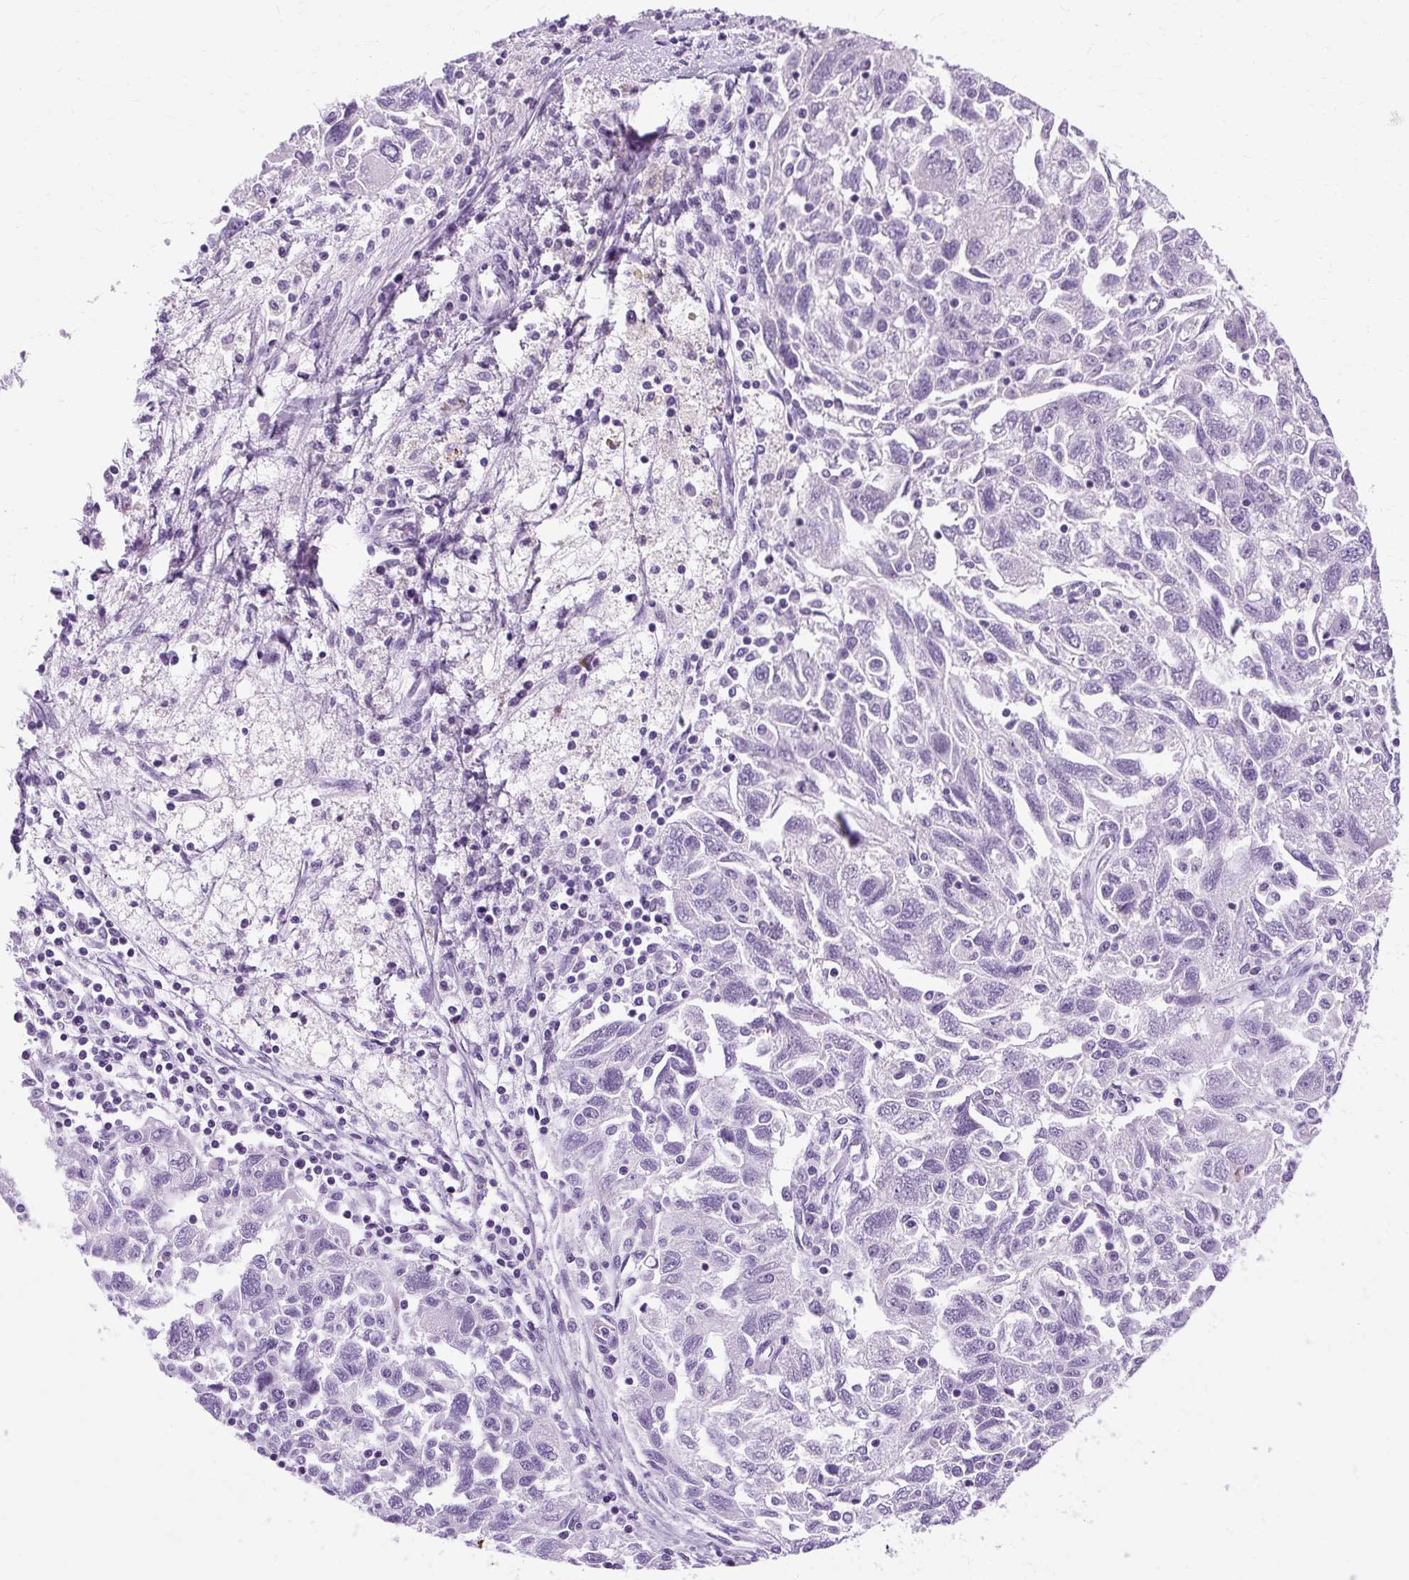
{"staining": {"intensity": "negative", "quantity": "none", "location": "none"}, "tissue": "ovarian cancer", "cell_type": "Tumor cells", "image_type": "cancer", "snomed": [{"axis": "morphology", "description": "Carcinoma, NOS"}, {"axis": "morphology", "description": "Cystadenocarcinoma, serous, NOS"}, {"axis": "topography", "description": "Ovary"}], "caption": "The photomicrograph exhibits no staining of tumor cells in ovarian cancer (serous cystadenocarcinoma). Brightfield microscopy of IHC stained with DAB (brown) and hematoxylin (blue), captured at high magnification.", "gene": "RYBP", "patient": {"sex": "female", "age": 69}}